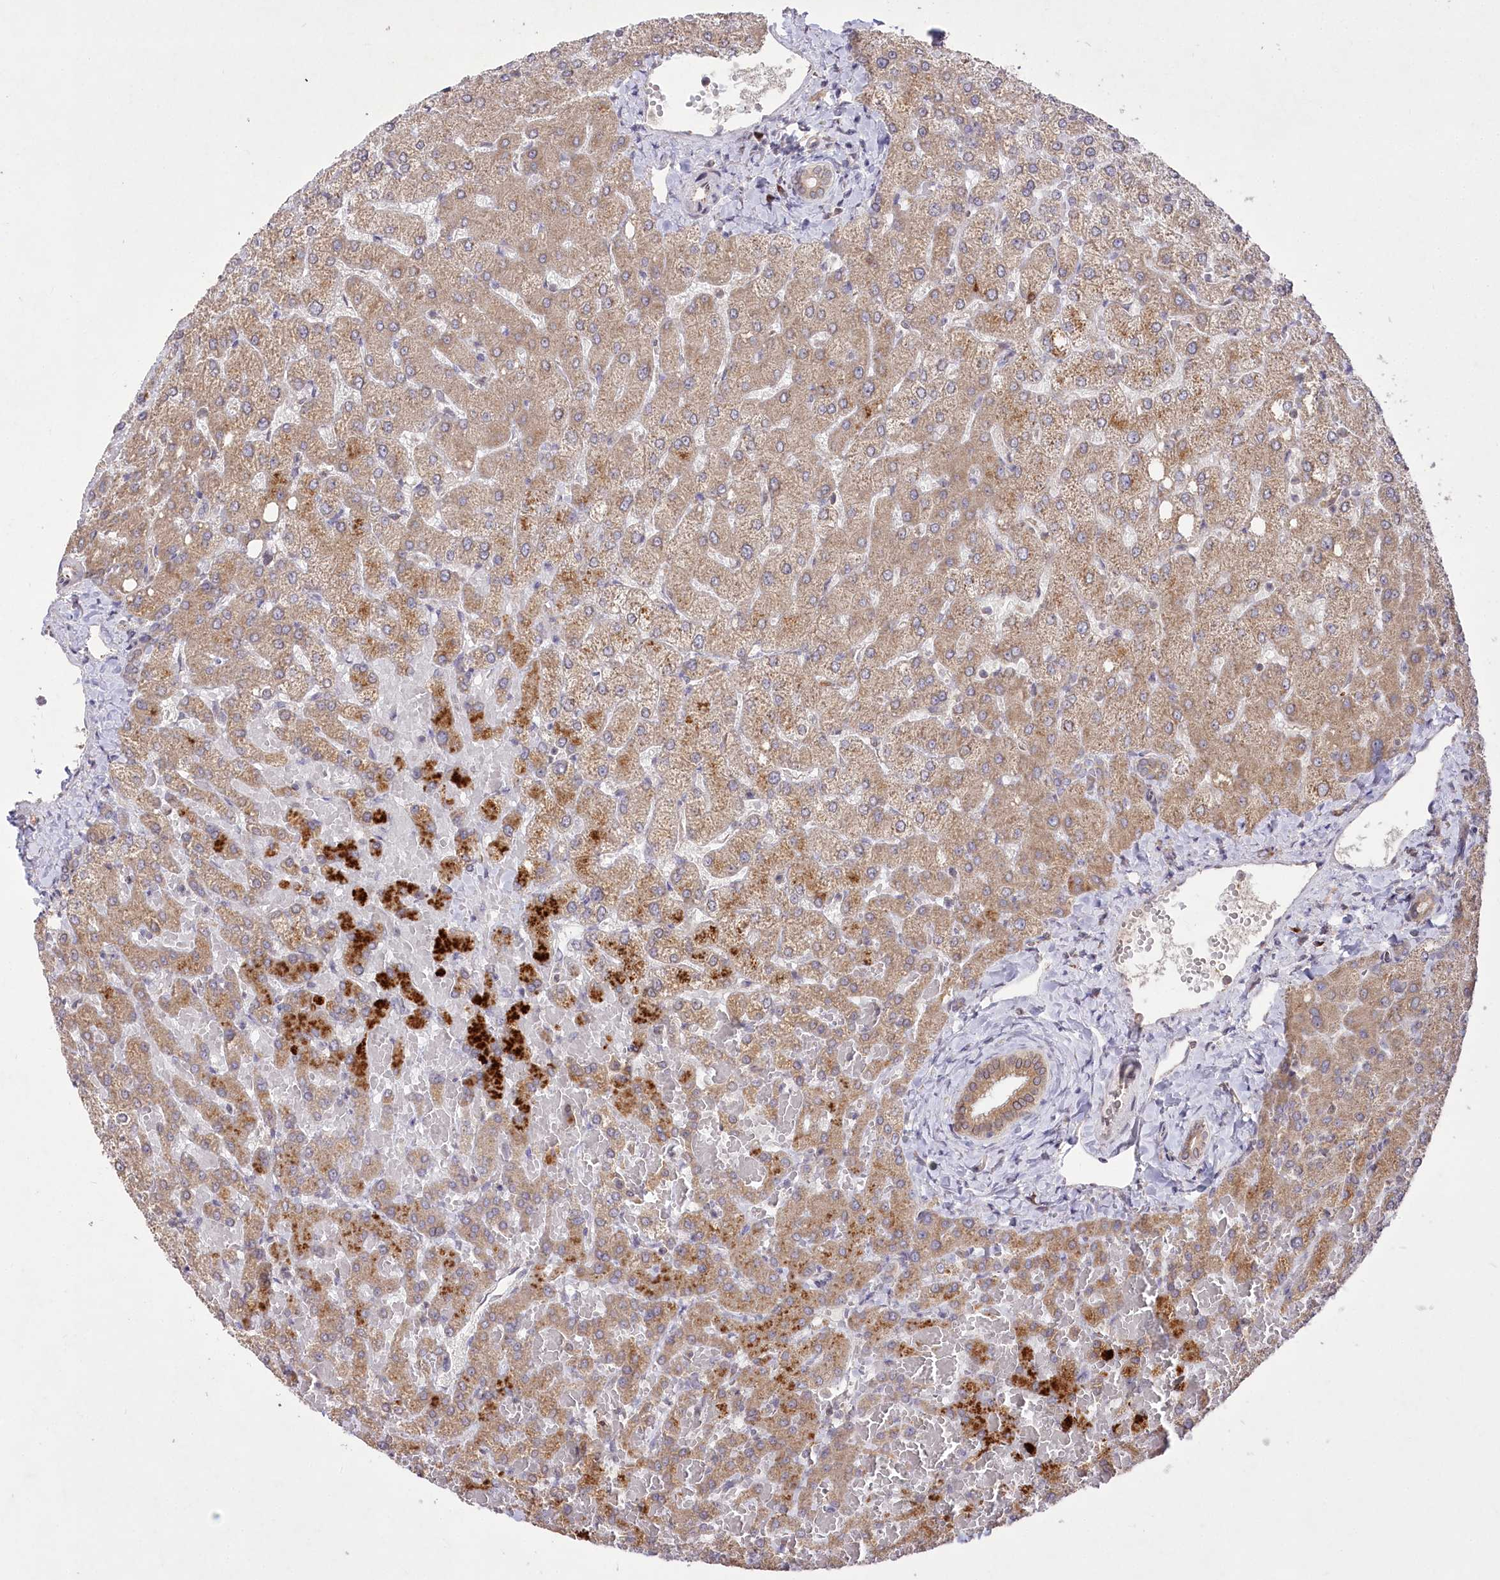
{"staining": {"intensity": "moderate", "quantity": ">75%", "location": "cytoplasmic/membranous"}, "tissue": "liver", "cell_type": "Cholangiocytes", "image_type": "normal", "snomed": [{"axis": "morphology", "description": "Normal tissue, NOS"}, {"axis": "topography", "description": "Liver"}], "caption": "Liver was stained to show a protein in brown. There is medium levels of moderate cytoplasmic/membranous positivity in about >75% of cholangiocytes. (DAB = brown stain, brightfield microscopy at high magnification).", "gene": "STT3B", "patient": {"sex": "female", "age": 54}}